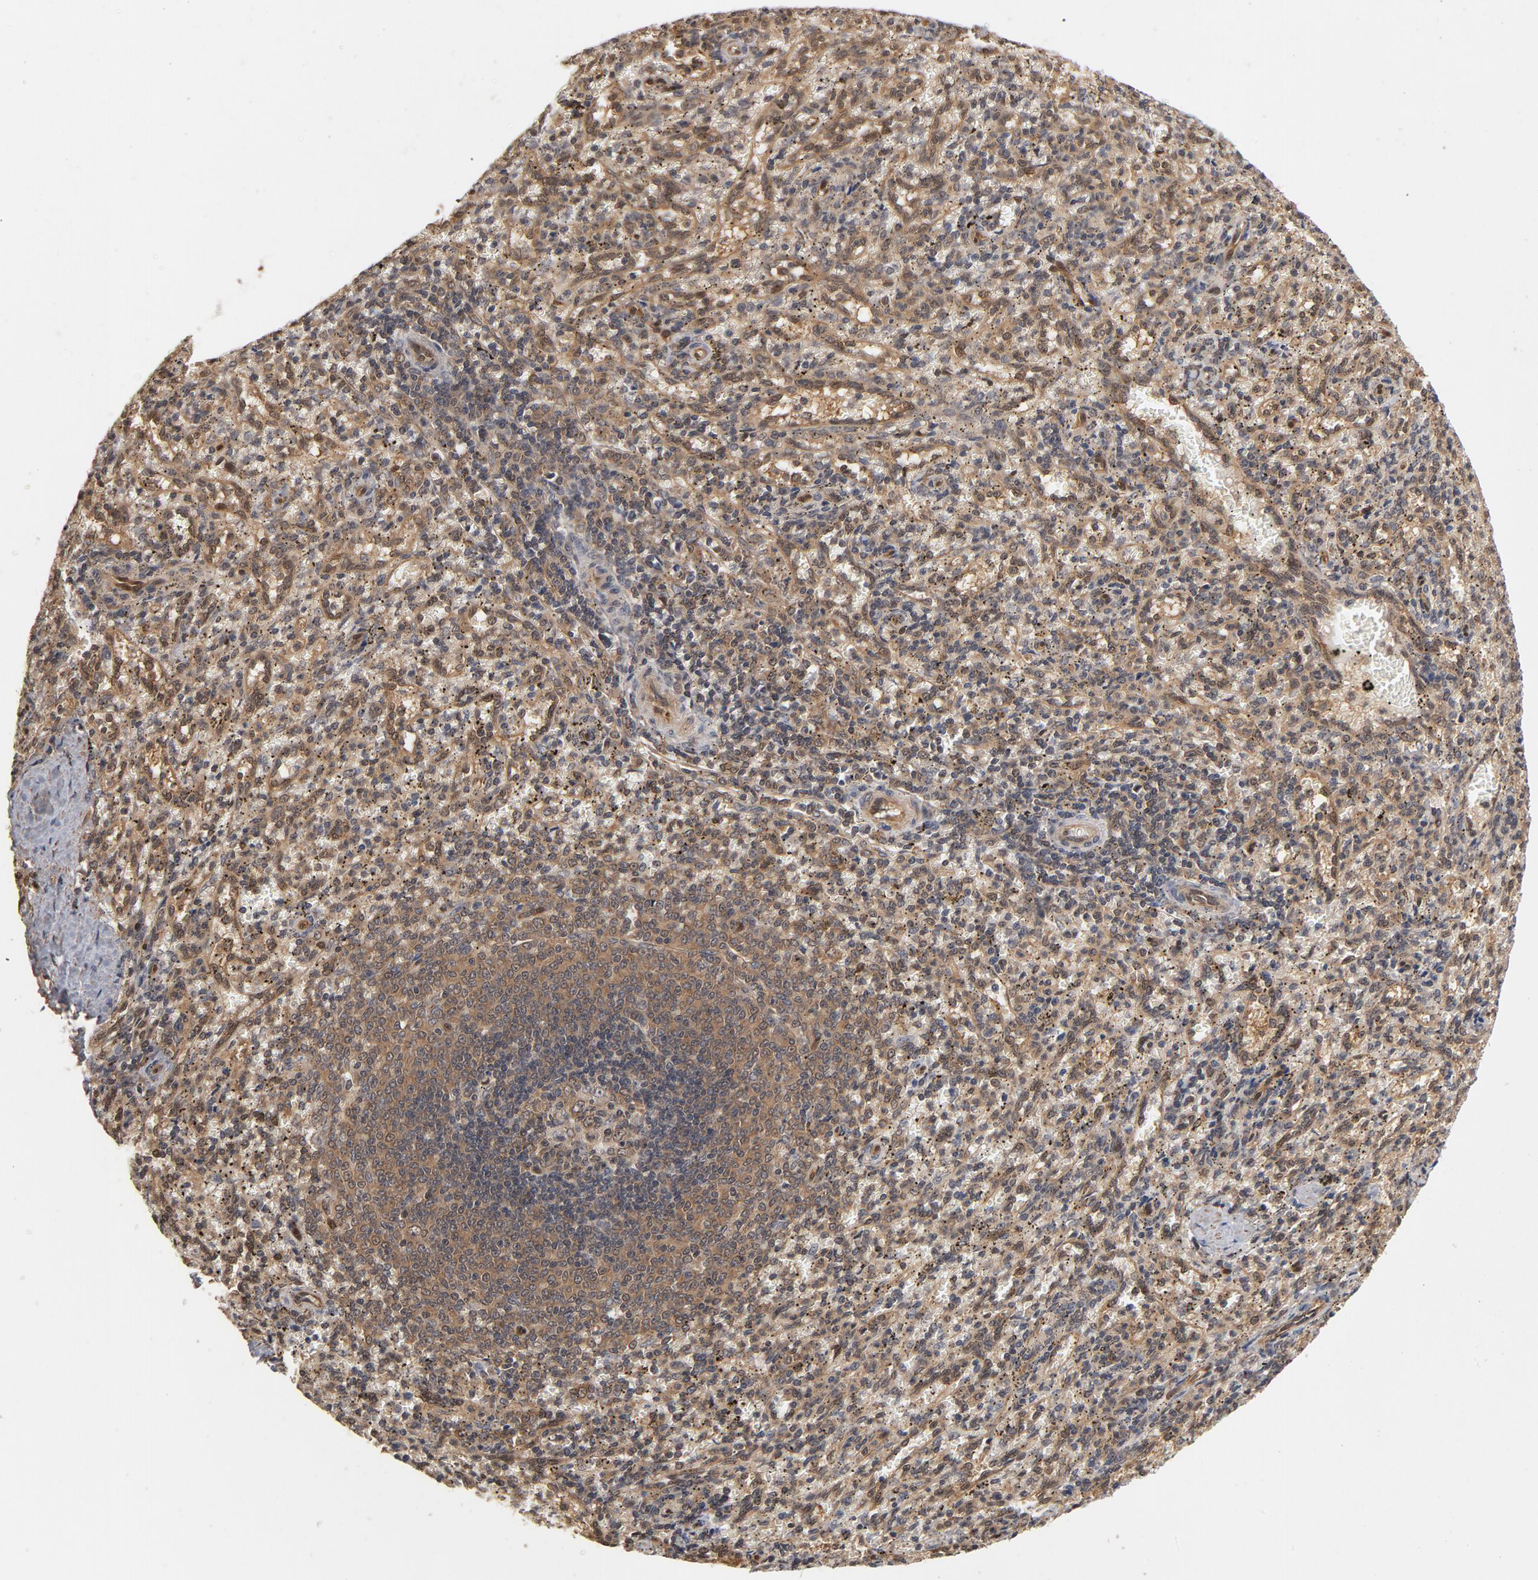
{"staining": {"intensity": "moderate", "quantity": "25%-75%", "location": "cytoplasmic/membranous,nuclear"}, "tissue": "spleen", "cell_type": "Cells in red pulp", "image_type": "normal", "snomed": [{"axis": "morphology", "description": "Normal tissue, NOS"}, {"axis": "topography", "description": "Spleen"}], "caption": "Spleen was stained to show a protein in brown. There is medium levels of moderate cytoplasmic/membranous,nuclear expression in approximately 25%-75% of cells in red pulp. The staining was performed using DAB to visualize the protein expression in brown, while the nuclei were stained in blue with hematoxylin (Magnification: 20x).", "gene": "CDC37", "patient": {"sex": "female", "age": 10}}